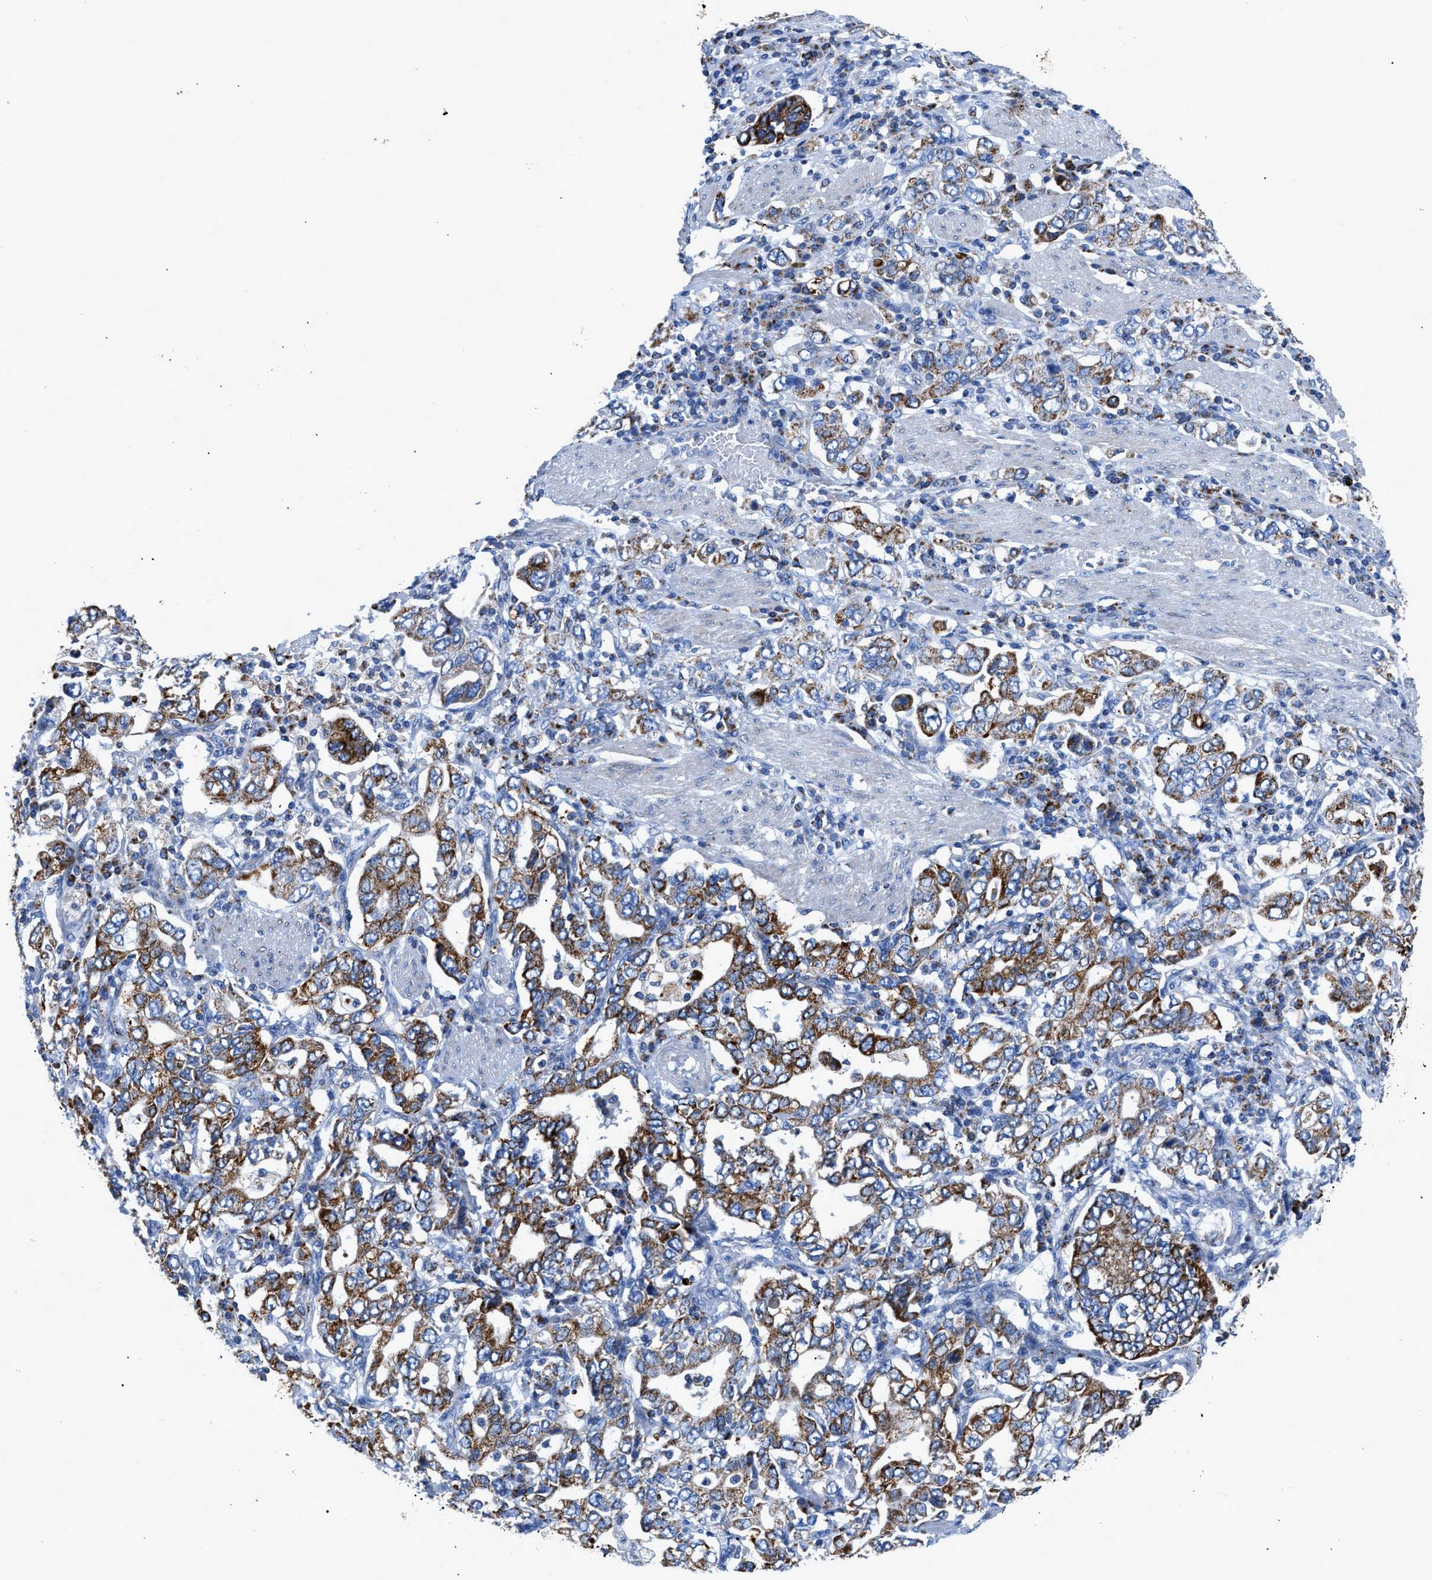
{"staining": {"intensity": "moderate", "quantity": ">75%", "location": "cytoplasmic/membranous"}, "tissue": "stomach cancer", "cell_type": "Tumor cells", "image_type": "cancer", "snomed": [{"axis": "morphology", "description": "Adenocarcinoma, NOS"}, {"axis": "topography", "description": "Stomach, upper"}], "caption": "Adenocarcinoma (stomach) stained with a protein marker displays moderate staining in tumor cells.", "gene": "ZDHHC3", "patient": {"sex": "male", "age": 62}}